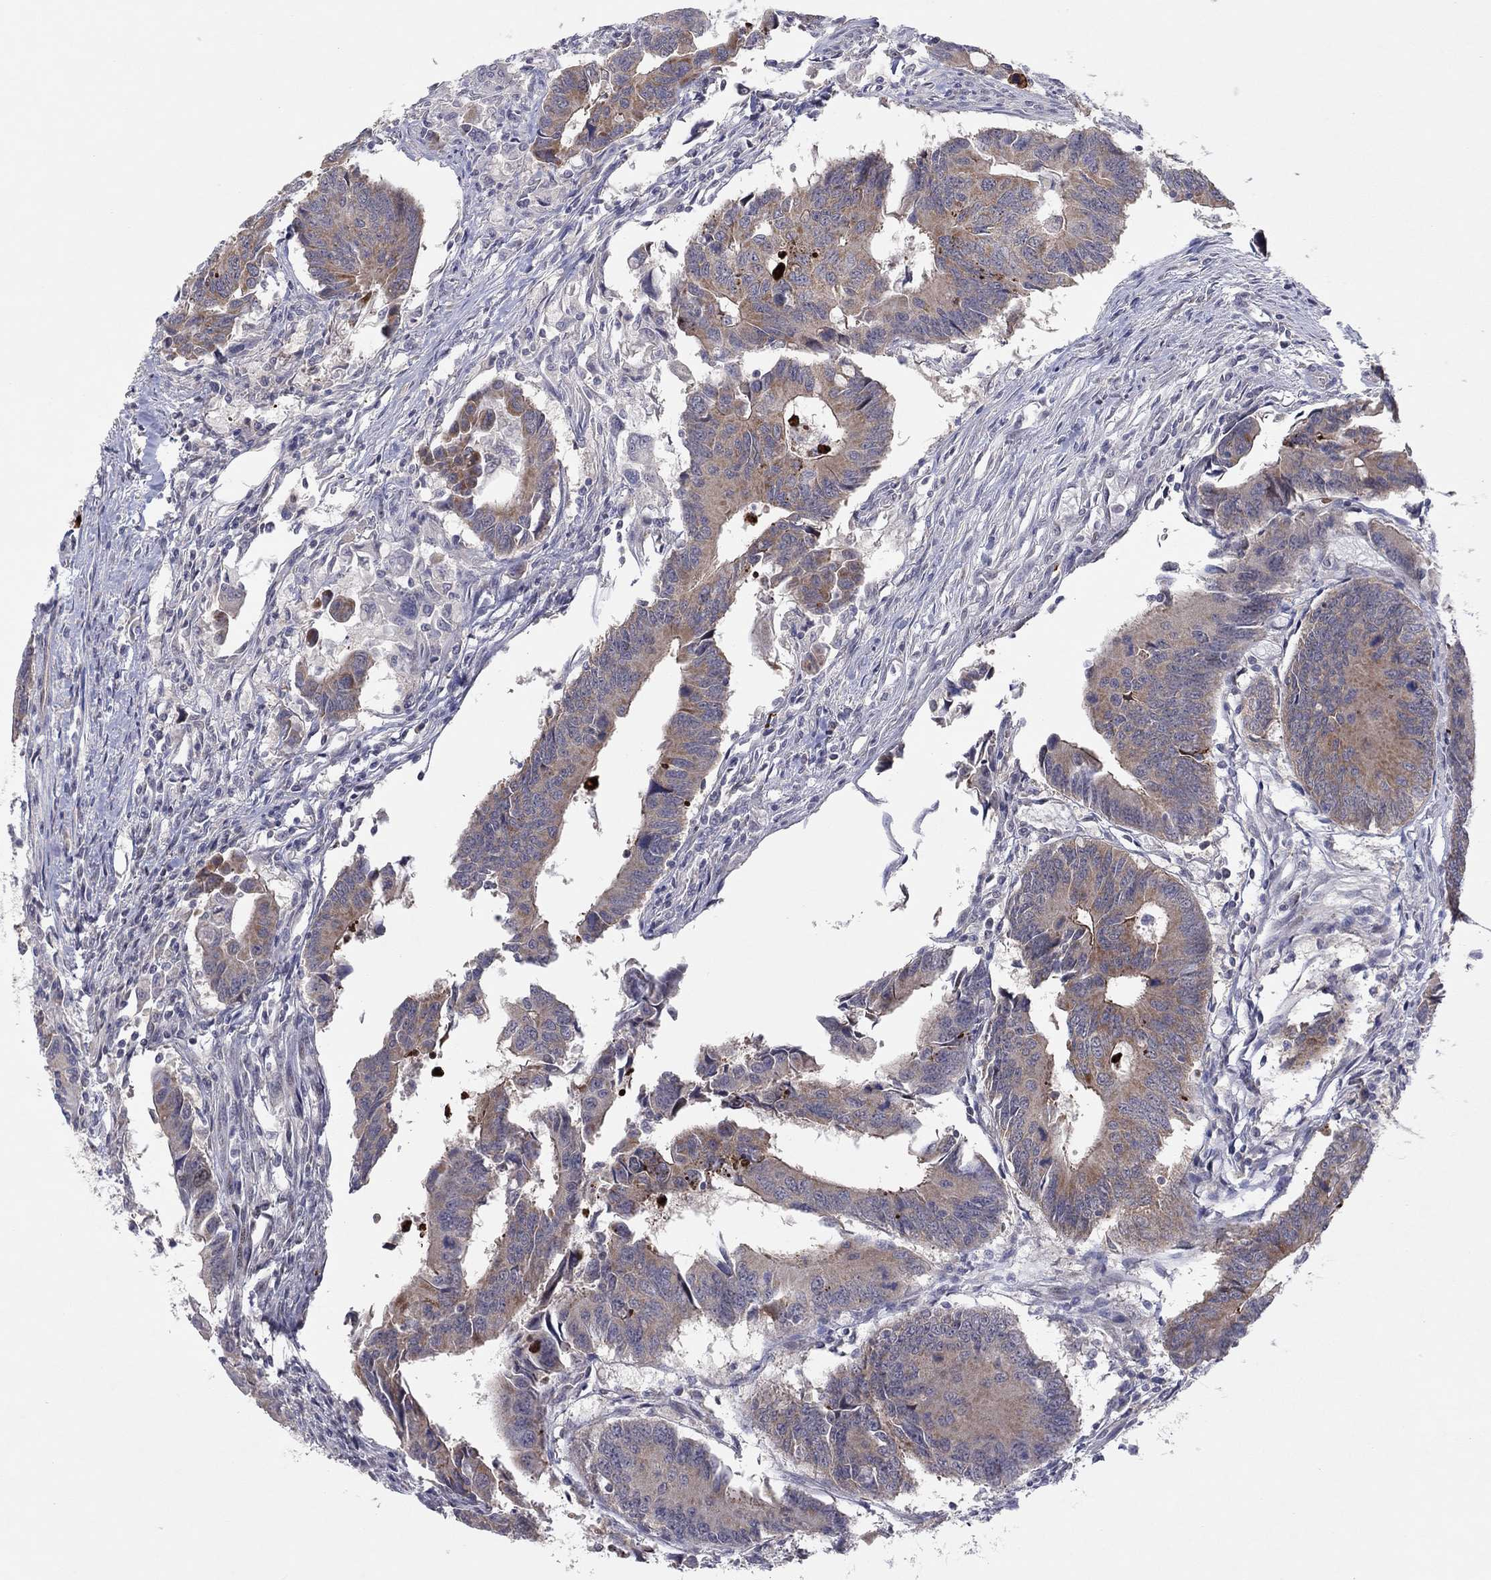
{"staining": {"intensity": "weak", "quantity": ">75%", "location": "cytoplasmic/membranous"}, "tissue": "colorectal cancer", "cell_type": "Tumor cells", "image_type": "cancer", "snomed": [{"axis": "morphology", "description": "Adenocarcinoma, NOS"}, {"axis": "topography", "description": "Rectum"}], "caption": "Immunohistochemistry photomicrograph of neoplastic tissue: human adenocarcinoma (colorectal) stained using immunohistochemistry (IHC) demonstrates low levels of weak protein expression localized specifically in the cytoplasmic/membranous of tumor cells, appearing as a cytoplasmic/membranous brown color.", "gene": "CRACDL", "patient": {"sex": "male", "age": 67}}